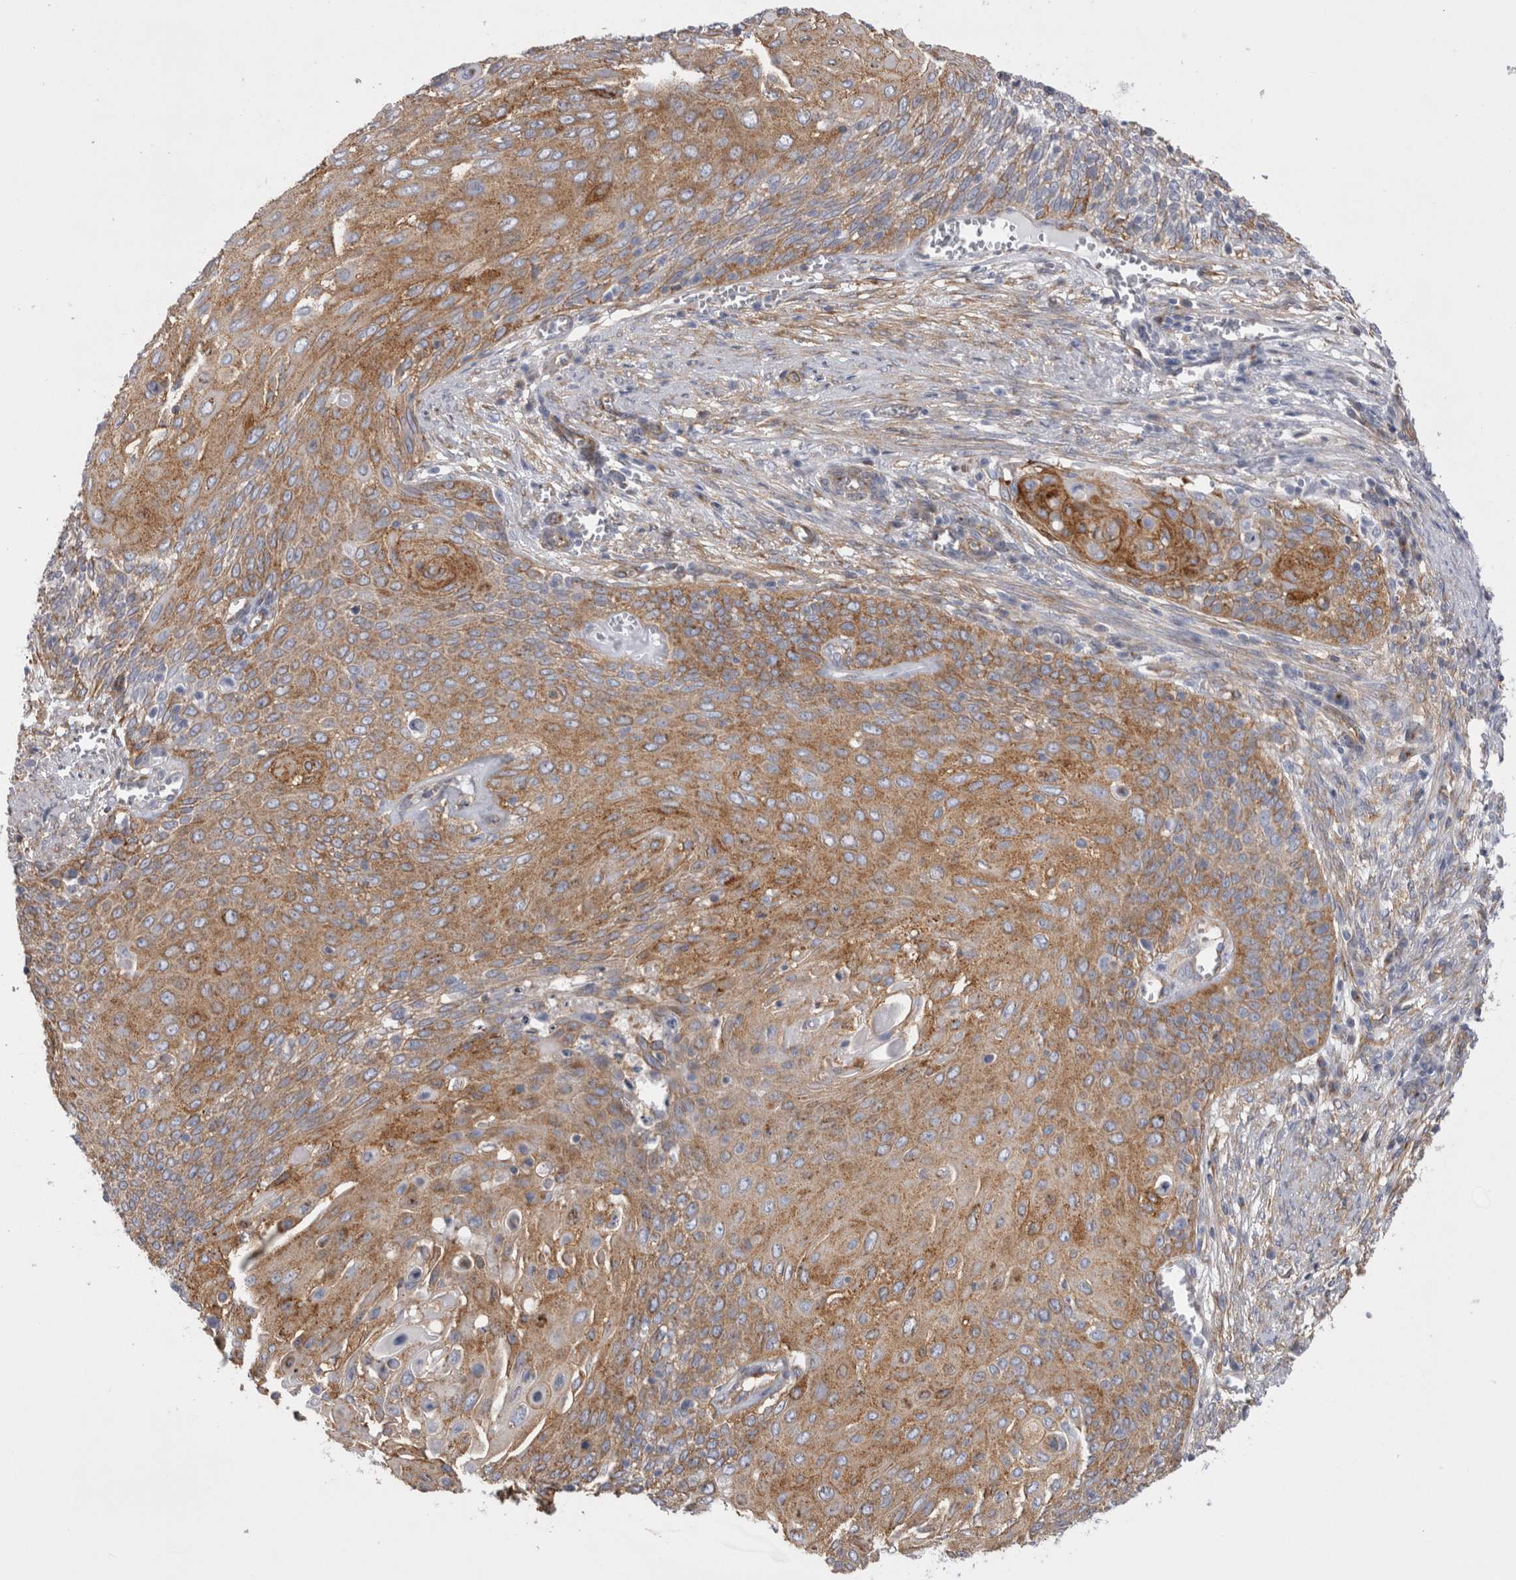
{"staining": {"intensity": "moderate", "quantity": ">75%", "location": "cytoplasmic/membranous"}, "tissue": "cervical cancer", "cell_type": "Tumor cells", "image_type": "cancer", "snomed": [{"axis": "morphology", "description": "Squamous cell carcinoma, NOS"}, {"axis": "topography", "description": "Cervix"}], "caption": "High-magnification brightfield microscopy of squamous cell carcinoma (cervical) stained with DAB (brown) and counterstained with hematoxylin (blue). tumor cells exhibit moderate cytoplasmic/membranous positivity is appreciated in about>75% of cells. (brown staining indicates protein expression, while blue staining denotes nuclei).", "gene": "ATXN3", "patient": {"sex": "female", "age": 39}}